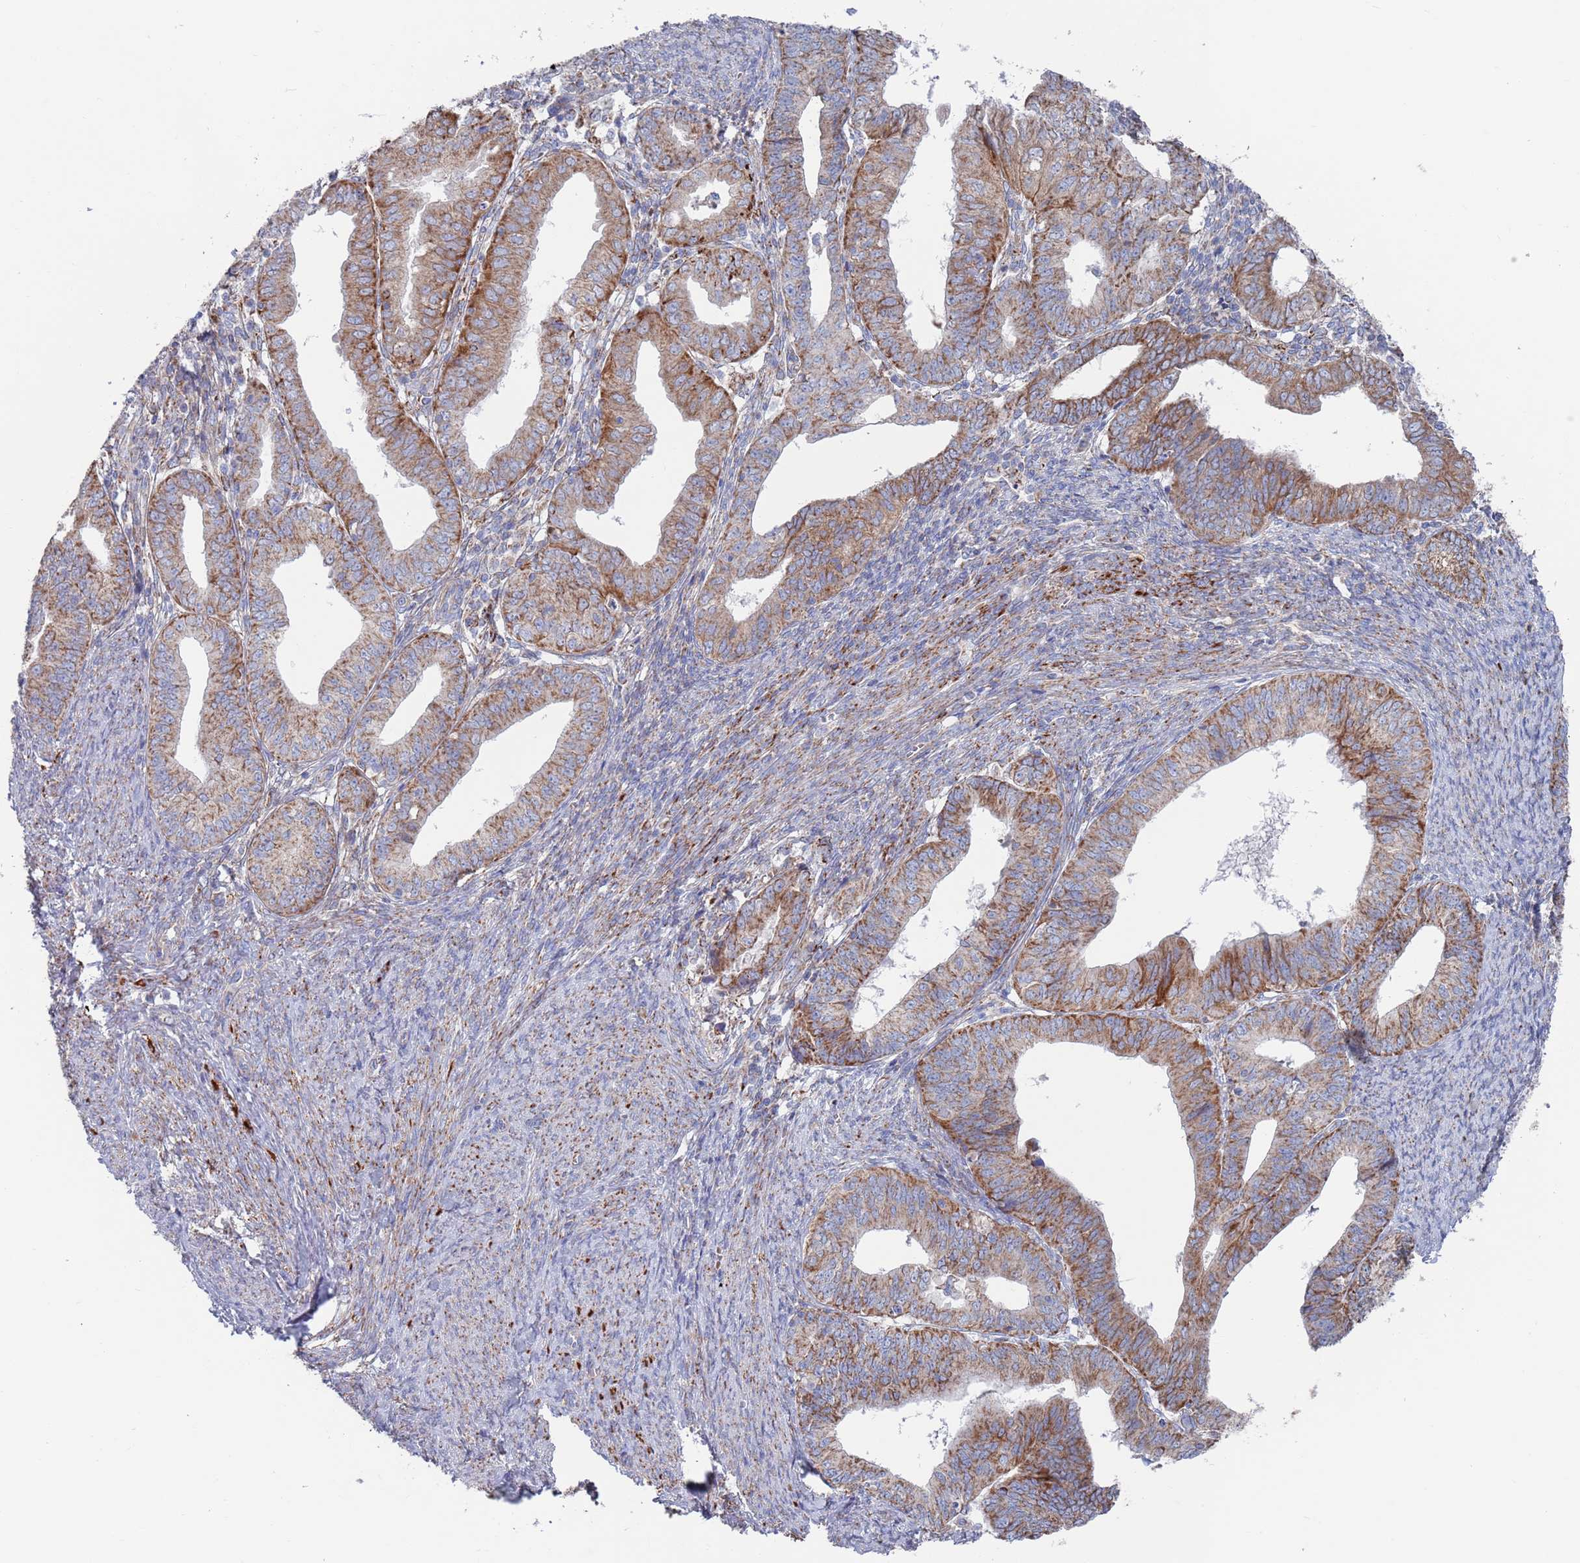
{"staining": {"intensity": "strong", "quantity": "25%-75%", "location": "cytoplasmic/membranous"}, "tissue": "endometrial cancer", "cell_type": "Tumor cells", "image_type": "cancer", "snomed": [{"axis": "morphology", "description": "Adenocarcinoma, NOS"}, {"axis": "topography", "description": "Endometrium"}], "caption": "This is a histology image of immunohistochemistry staining of endometrial adenocarcinoma, which shows strong staining in the cytoplasmic/membranous of tumor cells.", "gene": "CHCHD6", "patient": {"sex": "female", "age": 56}}